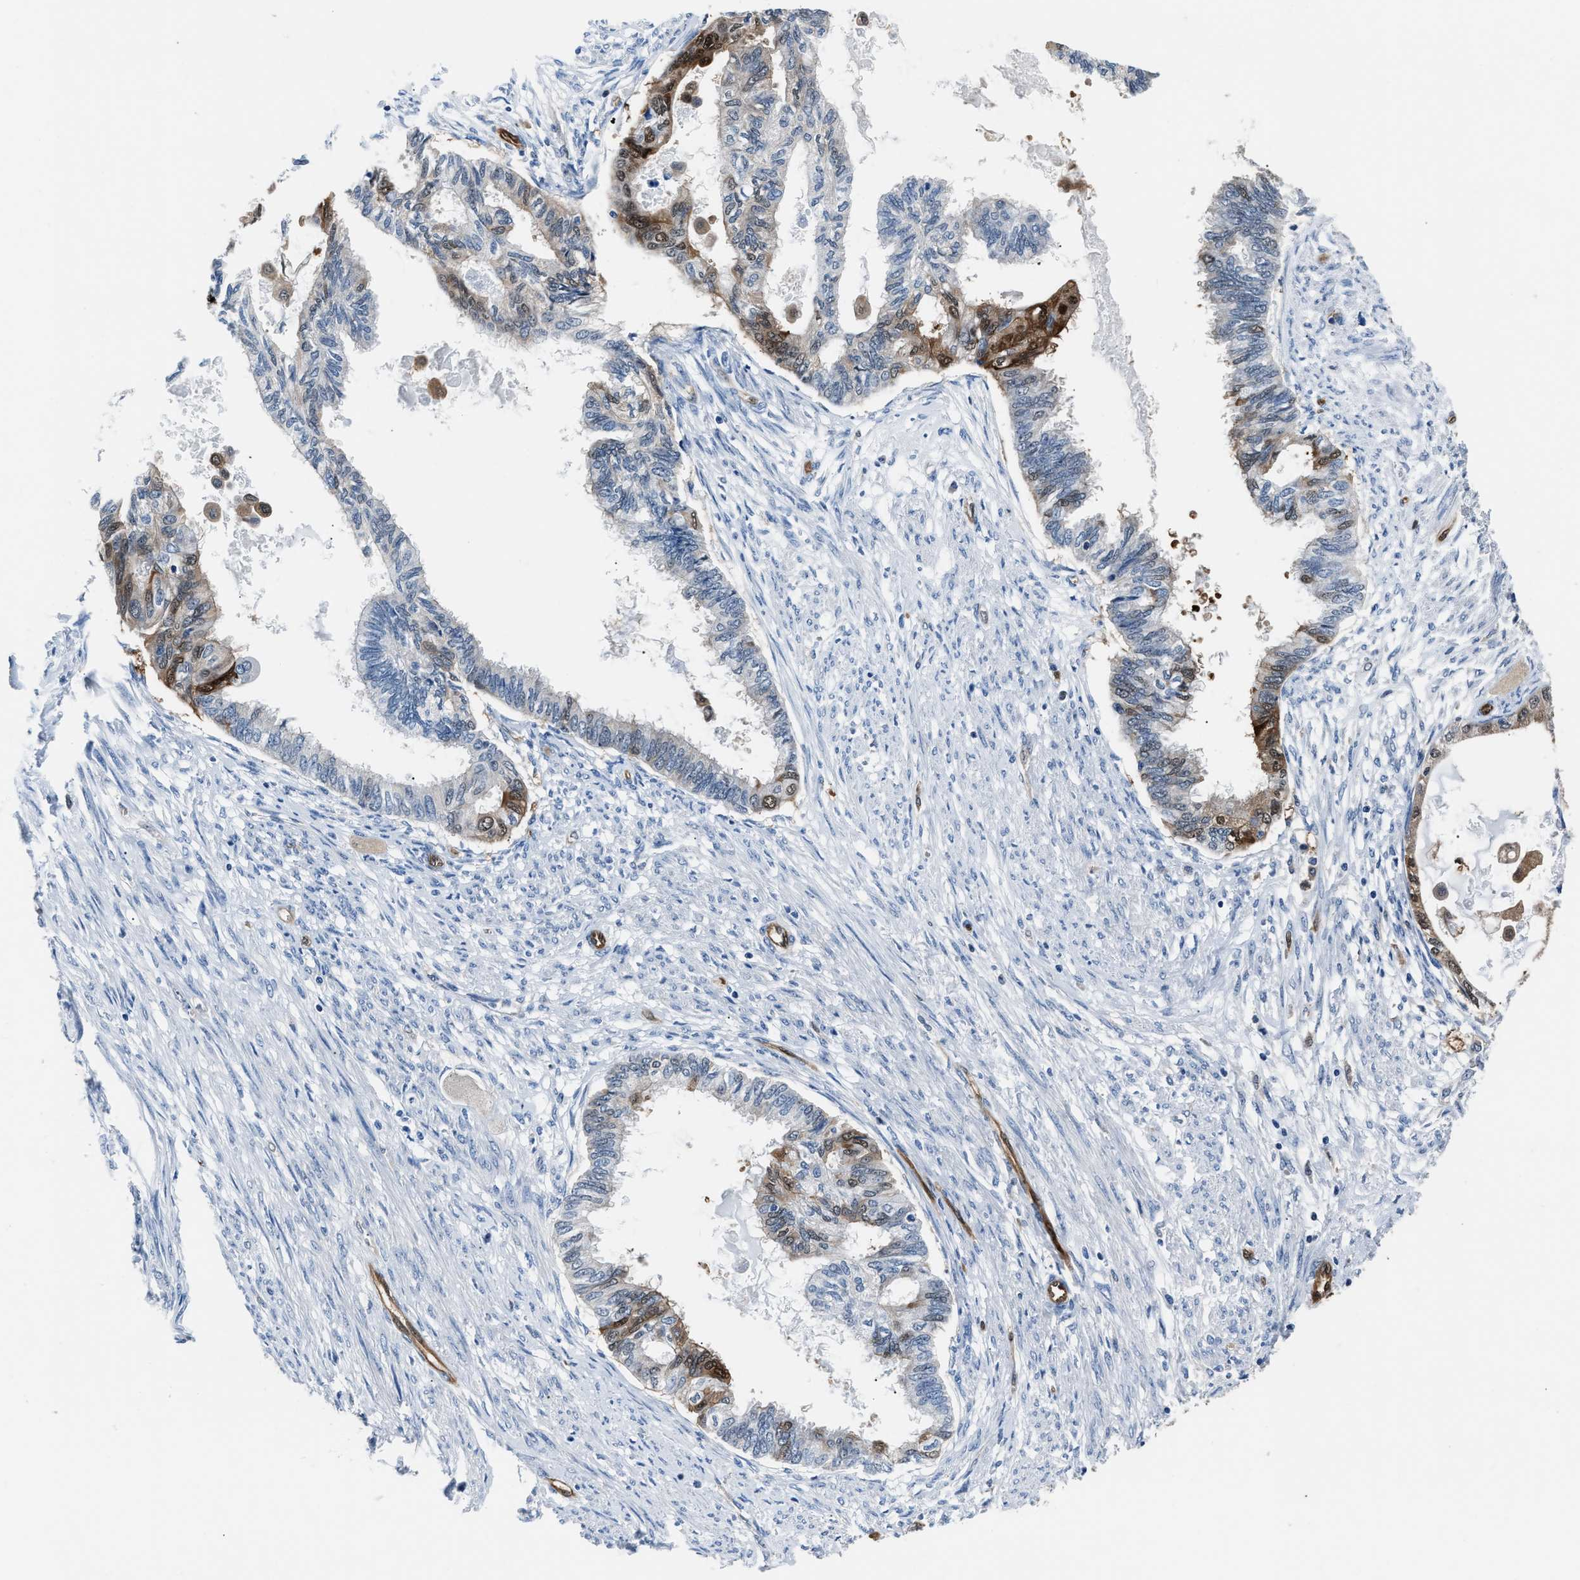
{"staining": {"intensity": "strong", "quantity": "<25%", "location": "cytoplasmic/membranous,nuclear"}, "tissue": "cervical cancer", "cell_type": "Tumor cells", "image_type": "cancer", "snomed": [{"axis": "morphology", "description": "Normal tissue, NOS"}, {"axis": "morphology", "description": "Adenocarcinoma, NOS"}, {"axis": "topography", "description": "Cervix"}, {"axis": "topography", "description": "Endometrium"}], "caption": "Cervical cancer stained with a protein marker demonstrates strong staining in tumor cells.", "gene": "PPA1", "patient": {"sex": "female", "age": 86}}